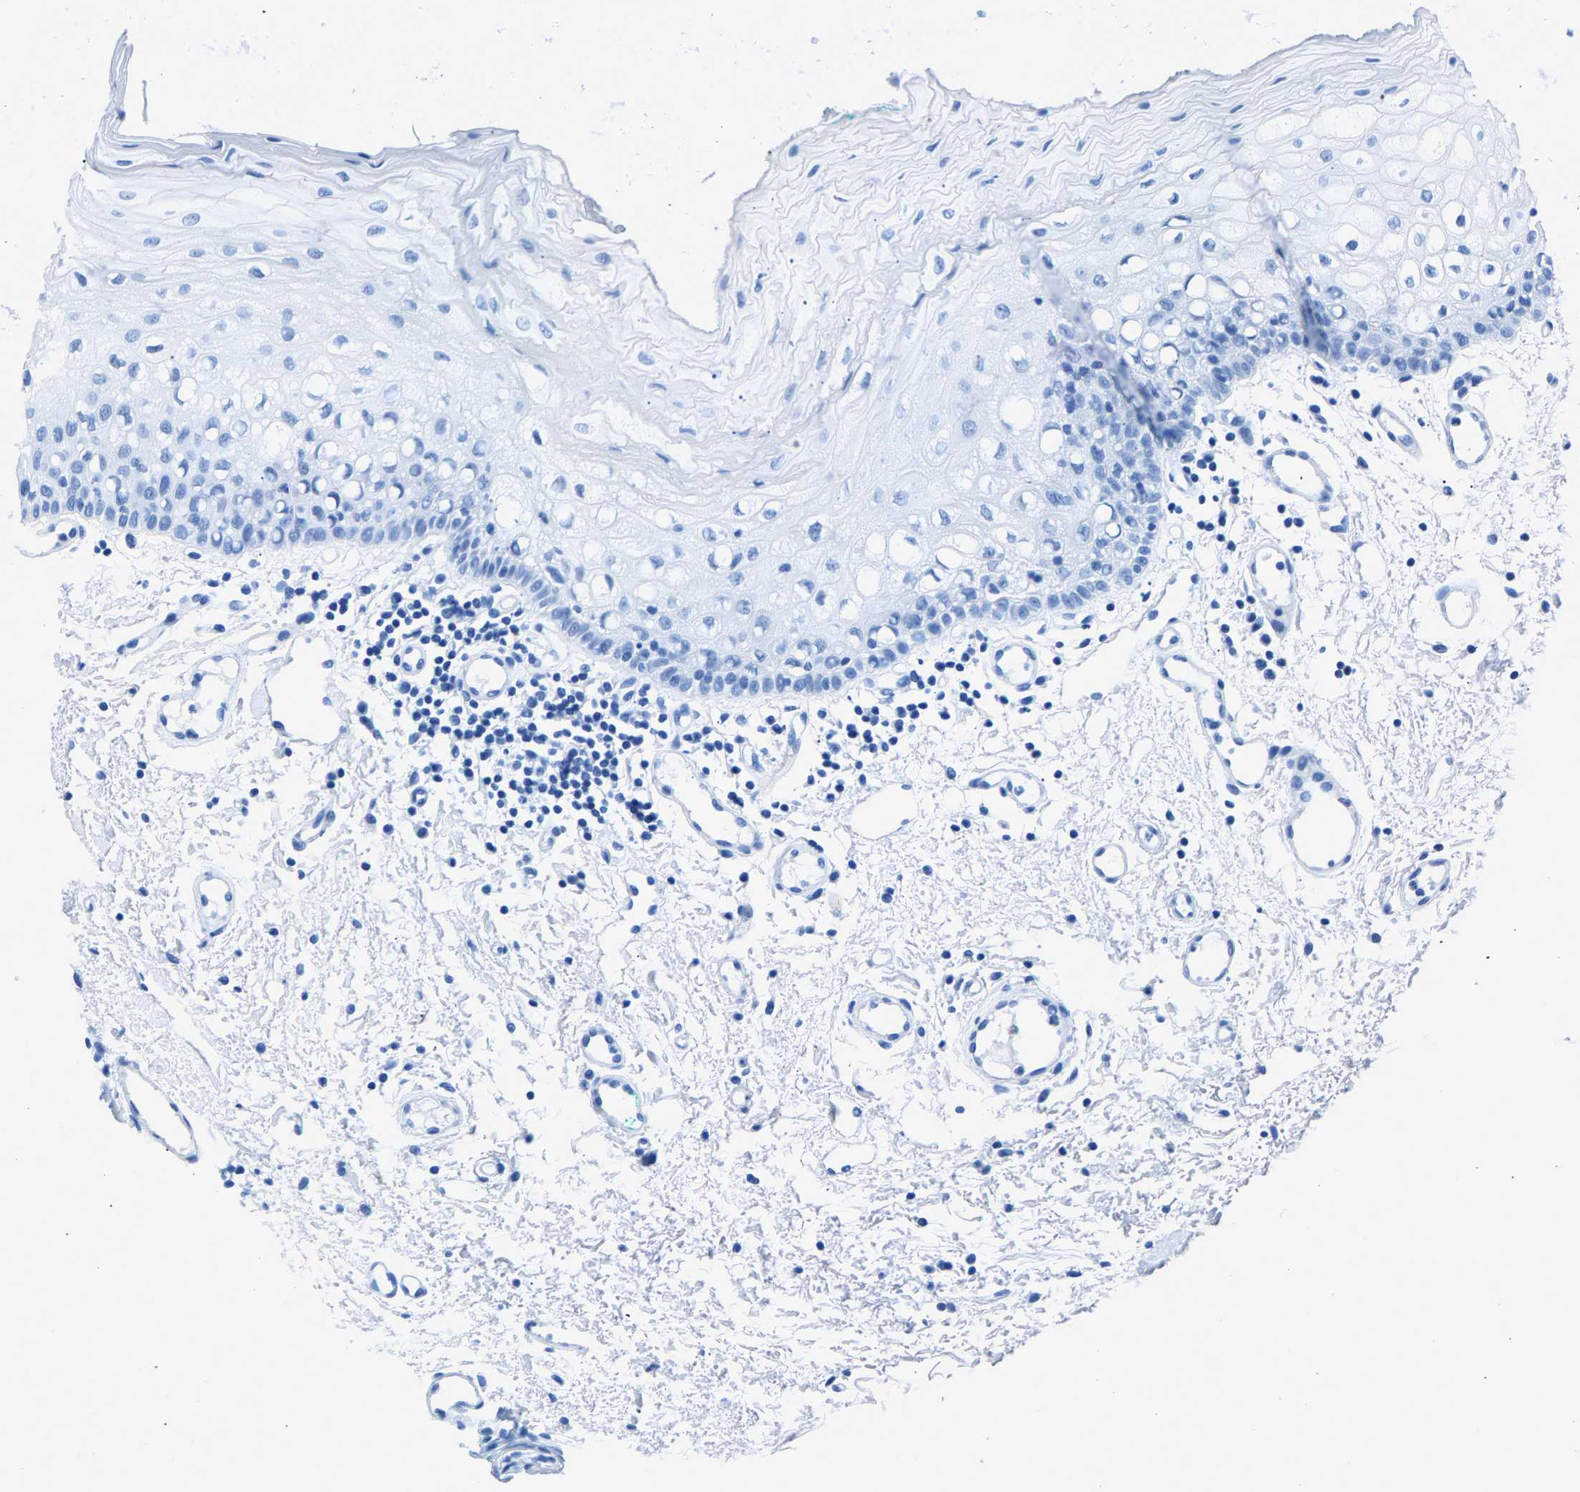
{"staining": {"intensity": "negative", "quantity": "none", "location": "none"}, "tissue": "oral mucosa", "cell_type": "Squamous epithelial cells", "image_type": "normal", "snomed": [{"axis": "morphology", "description": "Normal tissue, NOS"}, {"axis": "morphology", "description": "Squamous cell carcinoma, NOS"}, {"axis": "topography", "description": "Oral tissue"}, {"axis": "topography", "description": "Salivary gland"}, {"axis": "topography", "description": "Head-Neck"}], "caption": "IHC histopathology image of normal oral mucosa: human oral mucosa stained with DAB (3,3'-diaminobenzidine) exhibits no significant protein positivity in squamous epithelial cells.", "gene": "CPS1", "patient": {"sex": "female", "age": 62}}